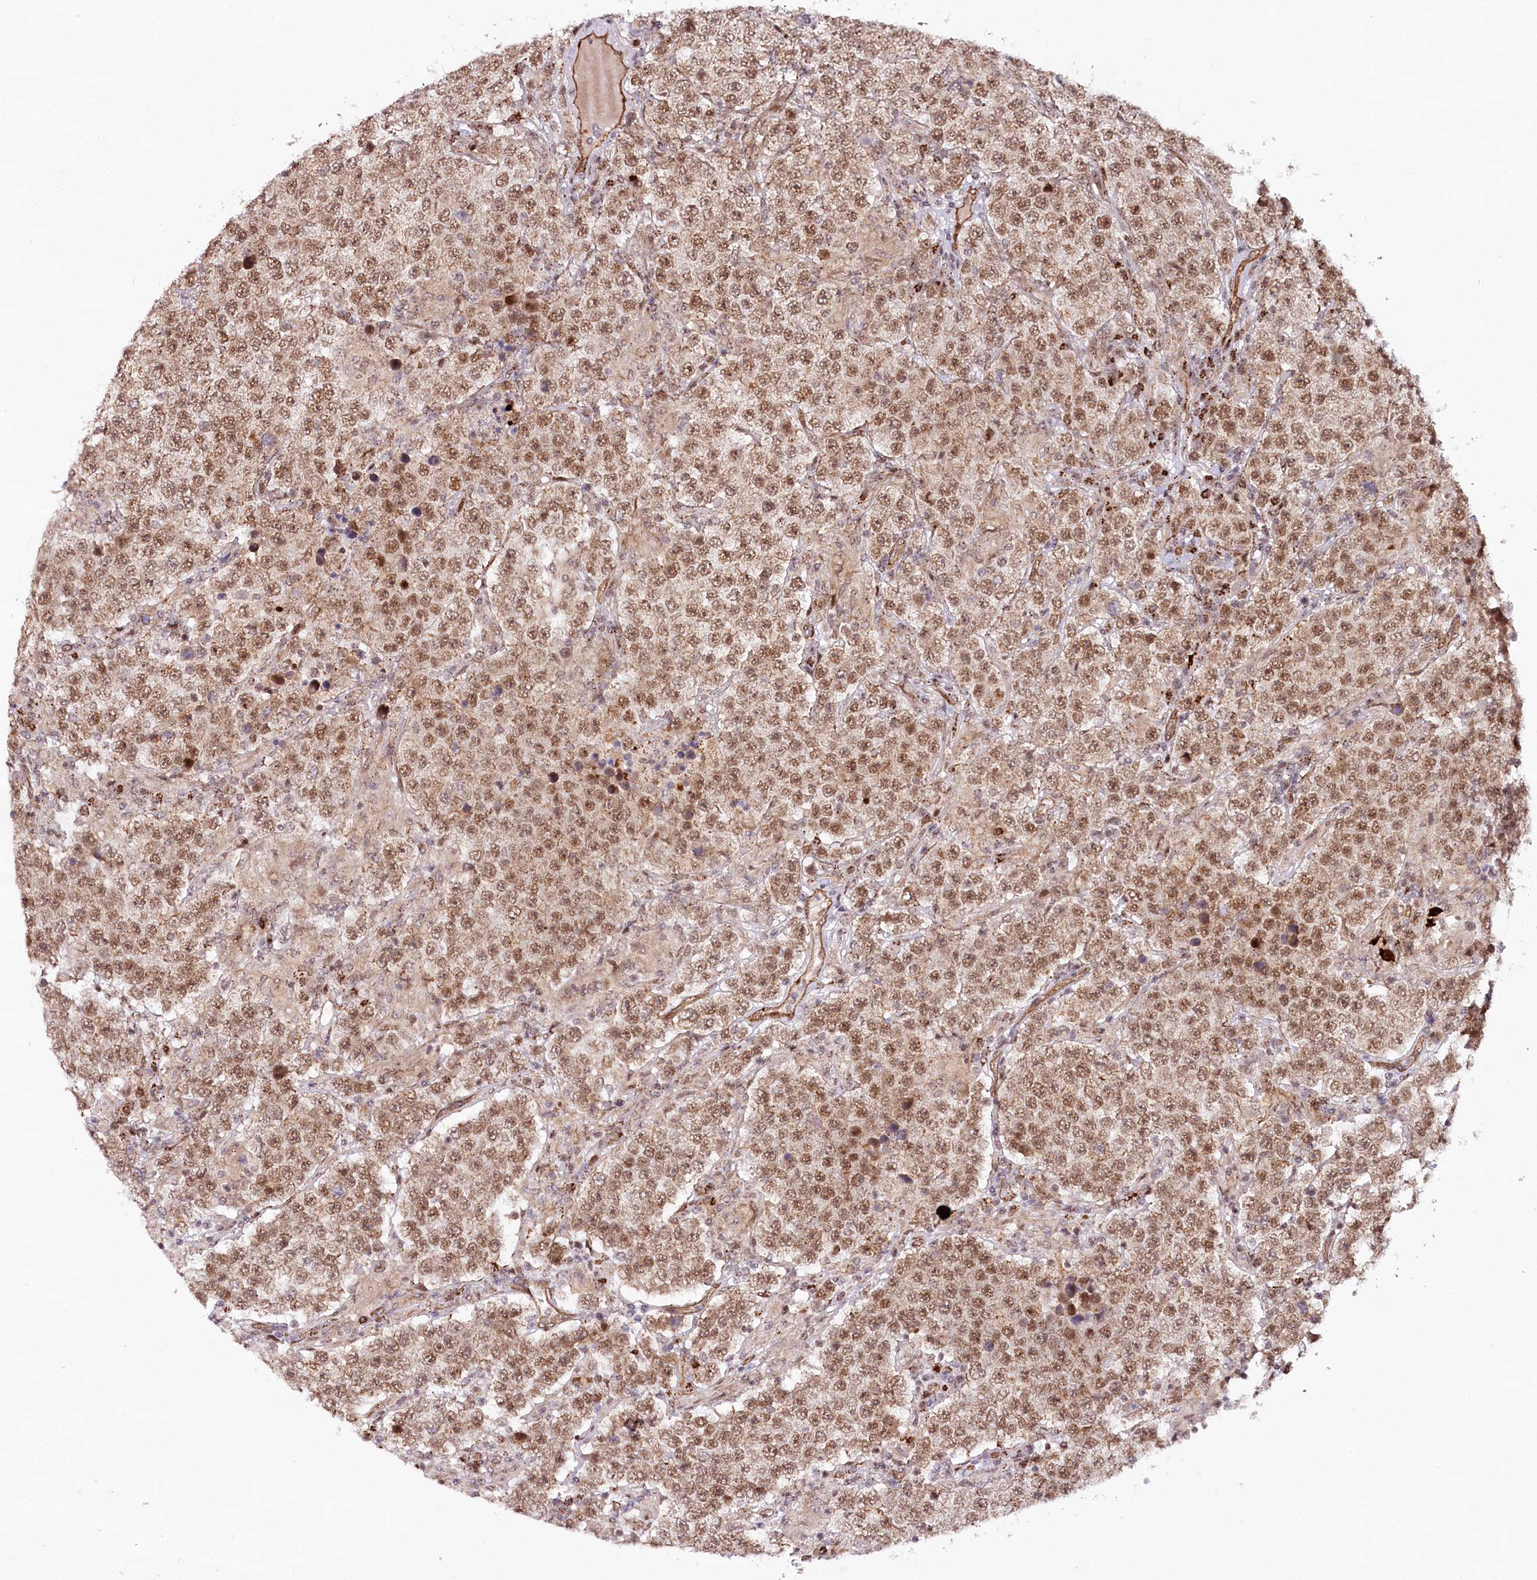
{"staining": {"intensity": "moderate", "quantity": ">75%", "location": "nuclear"}, "tissue": "testis cancer", "cell_type": "Tumor cells", "image_type": "cancer", "snomed": [{"axis": "morphology", "description": "Normal tissue, NOS"}, {"axis": "morphology", "description": "Urothelial carcinoma, High grade"}, {"axis": "morphology", "description": "Seminoma, NOS"}, {"axis": "morphology", "description": "Carcinoma, Embryonal, NOS"}, {"axis": "topography", "description": "Urinary bladder"}, {"axis": "topography", "description": "Testis"}], "caption": "There is medium levels of moderate nuclear staining in tumor cells of testis embryonal carcinoma, as demonstrated by immunohistochemical staining (brown color).", "gene": "COPG1", "patient": {"sex": "male", "age": 41}}